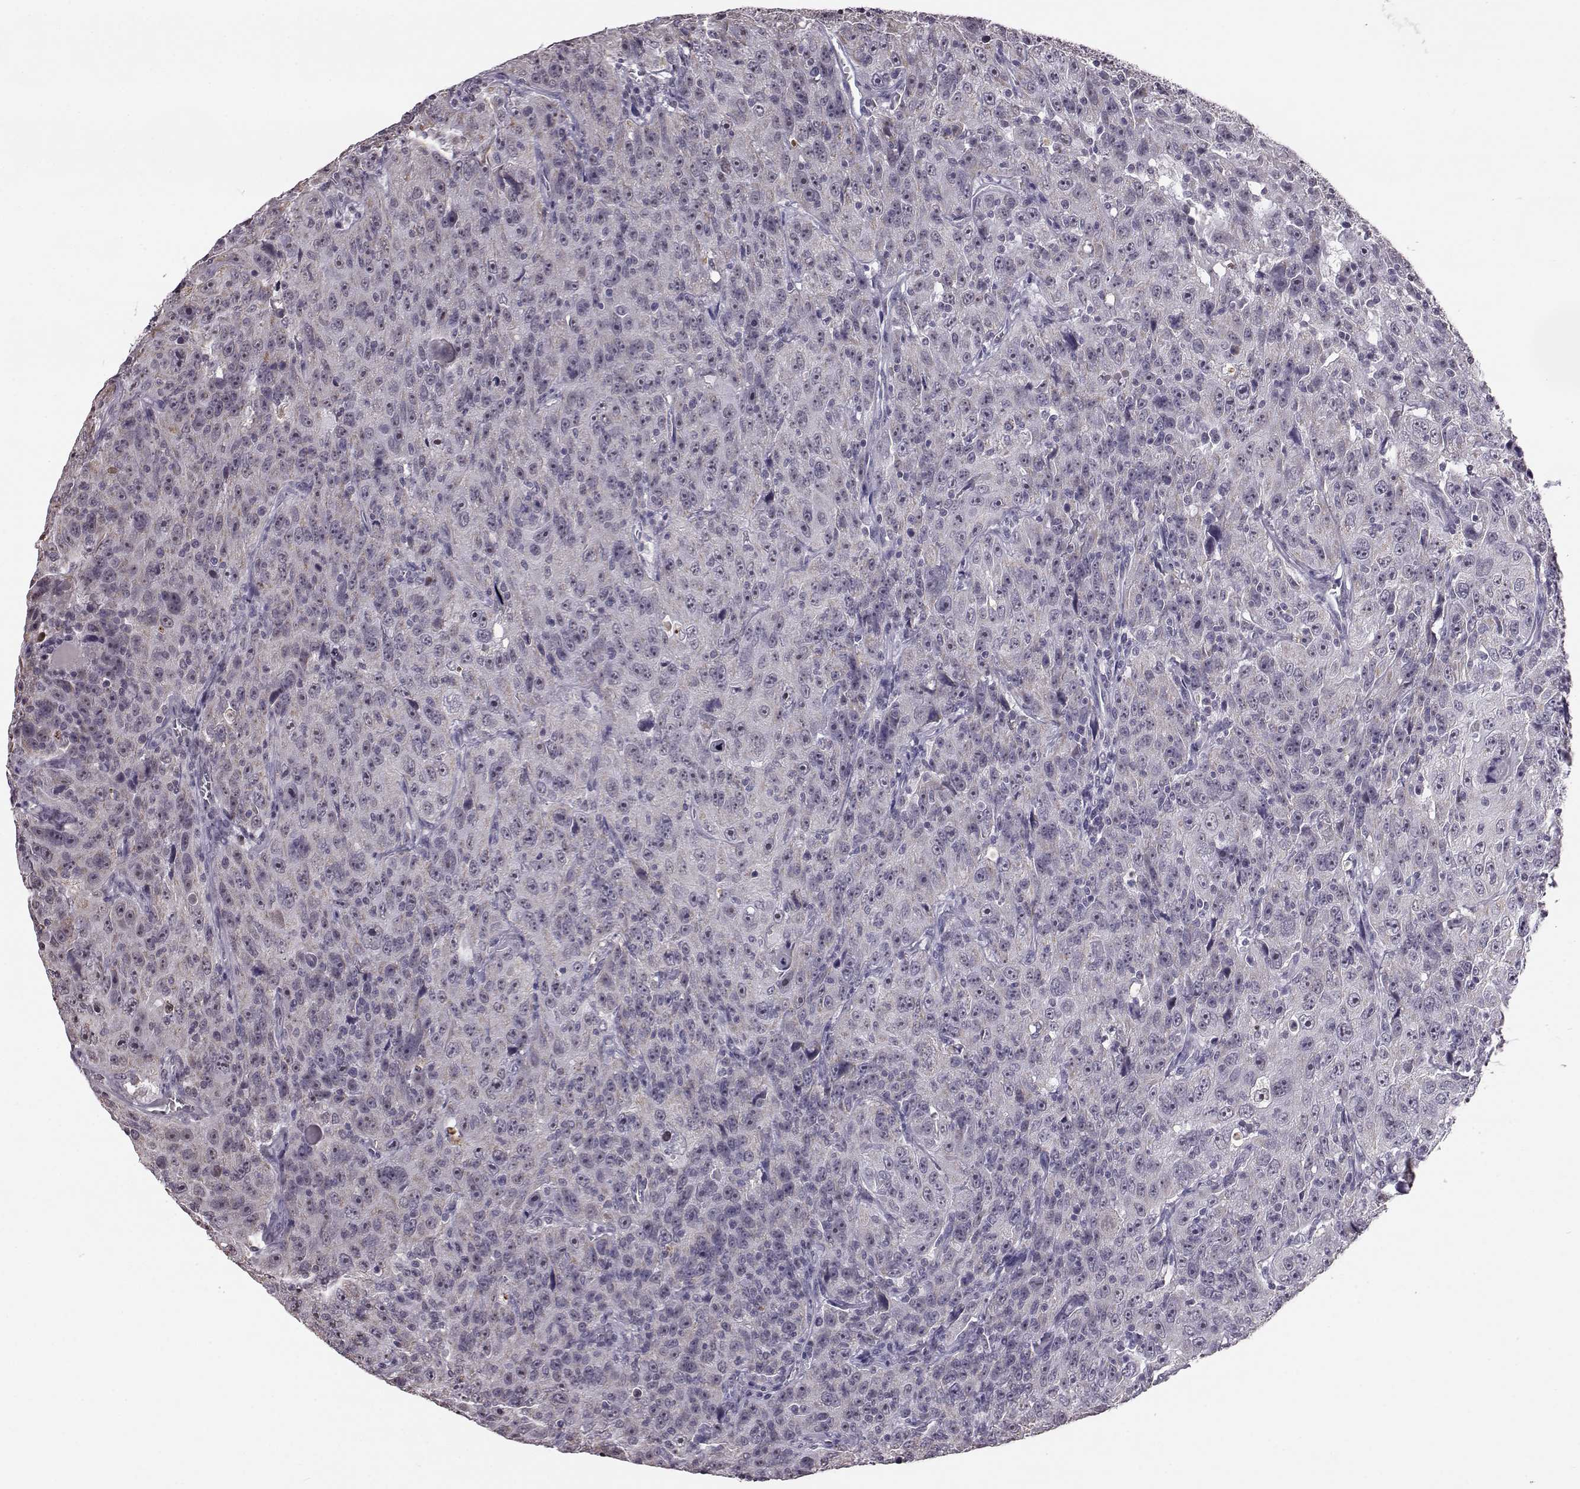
{"staining": {"intensity": "negative", "quantity": "none", "location": "none"}, "tissue": "urothelial cancer", "cell_type": "Tumor cells", "image_type": "cancer", "snomed": [{"axis": "morphology", "description": "Urothelial carcinoma, NOS"}, {"axis": "morphology", "description": "Urothelial carcinoma, High grade"}, {"axis": "topography", "description": "Urinary bladder"}], "caption": "The image reveals no significant expression in tumor cells of transitional cell carcinoma.", "gene": "ALDH3A1", "patient": {"sex": "female", "age": 73}}